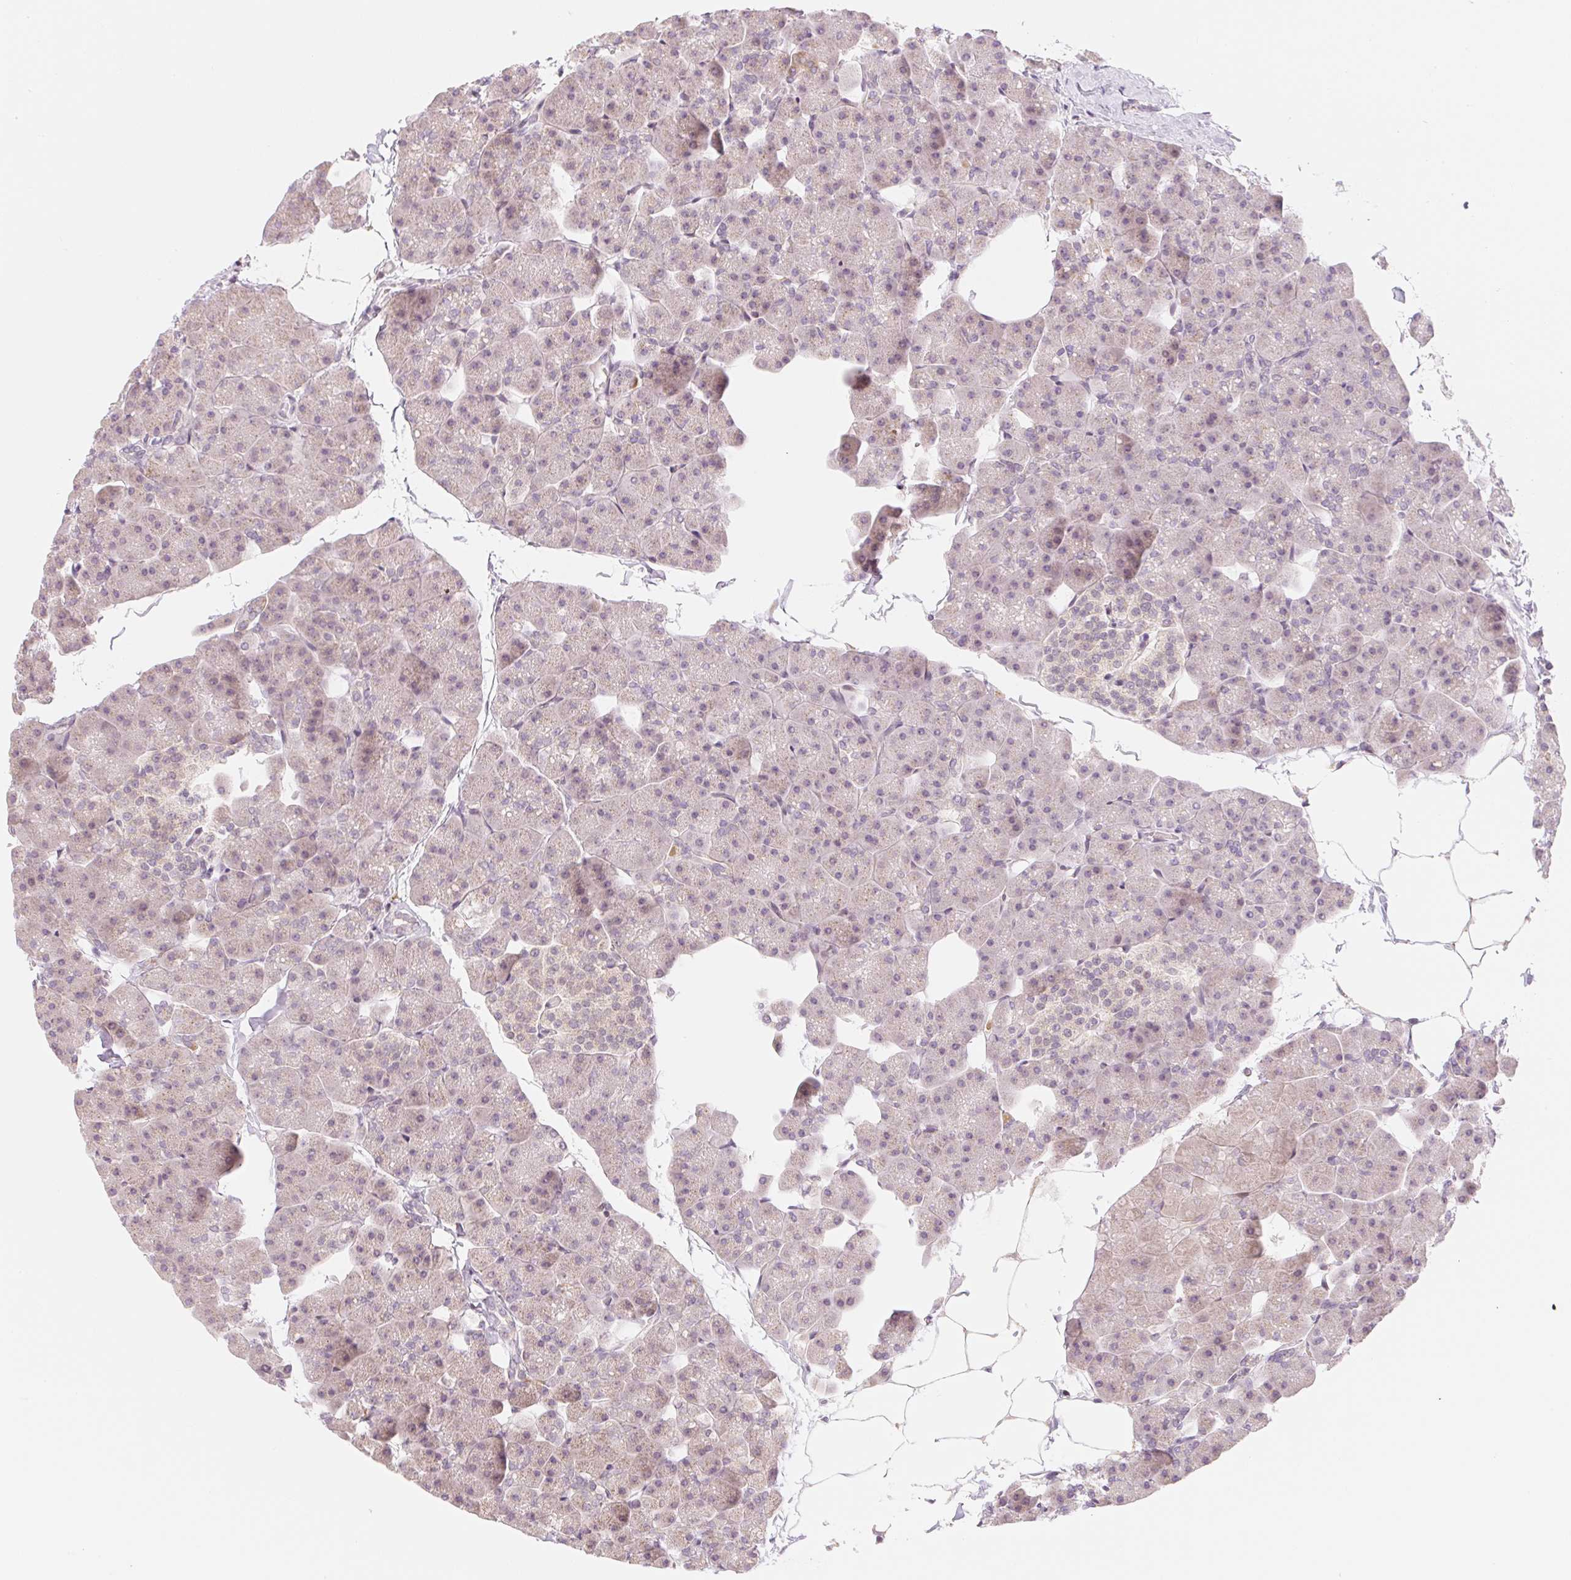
{"staining": {"intensity": "weak", "quantity": "25%-75%", "location": "cytoplasmic/membranous"}, "tissue": "pancreas", "cell_type": "Exocrine glandular cells", "image_type": "normal", "snomed": [{"axis": "morphology", "description": "Normal tissue, NOS"}, {"axis": "topography", "description": "Pancreas"}], "caption": "Brown immunohistochemical staining in unremarkable human pancreas reveals weak cytoplasmic/membranous expression in about 25%-75% of exocrine glandular cells. The staining is performed using DAB (3,3'-diaminobenzidine) brown chromogen to label protein expression. The nuclei are counter-stained blue using hematoxylin.", "gene": "CASKIN1", "patient": {"sex": "male", "age": 35}}